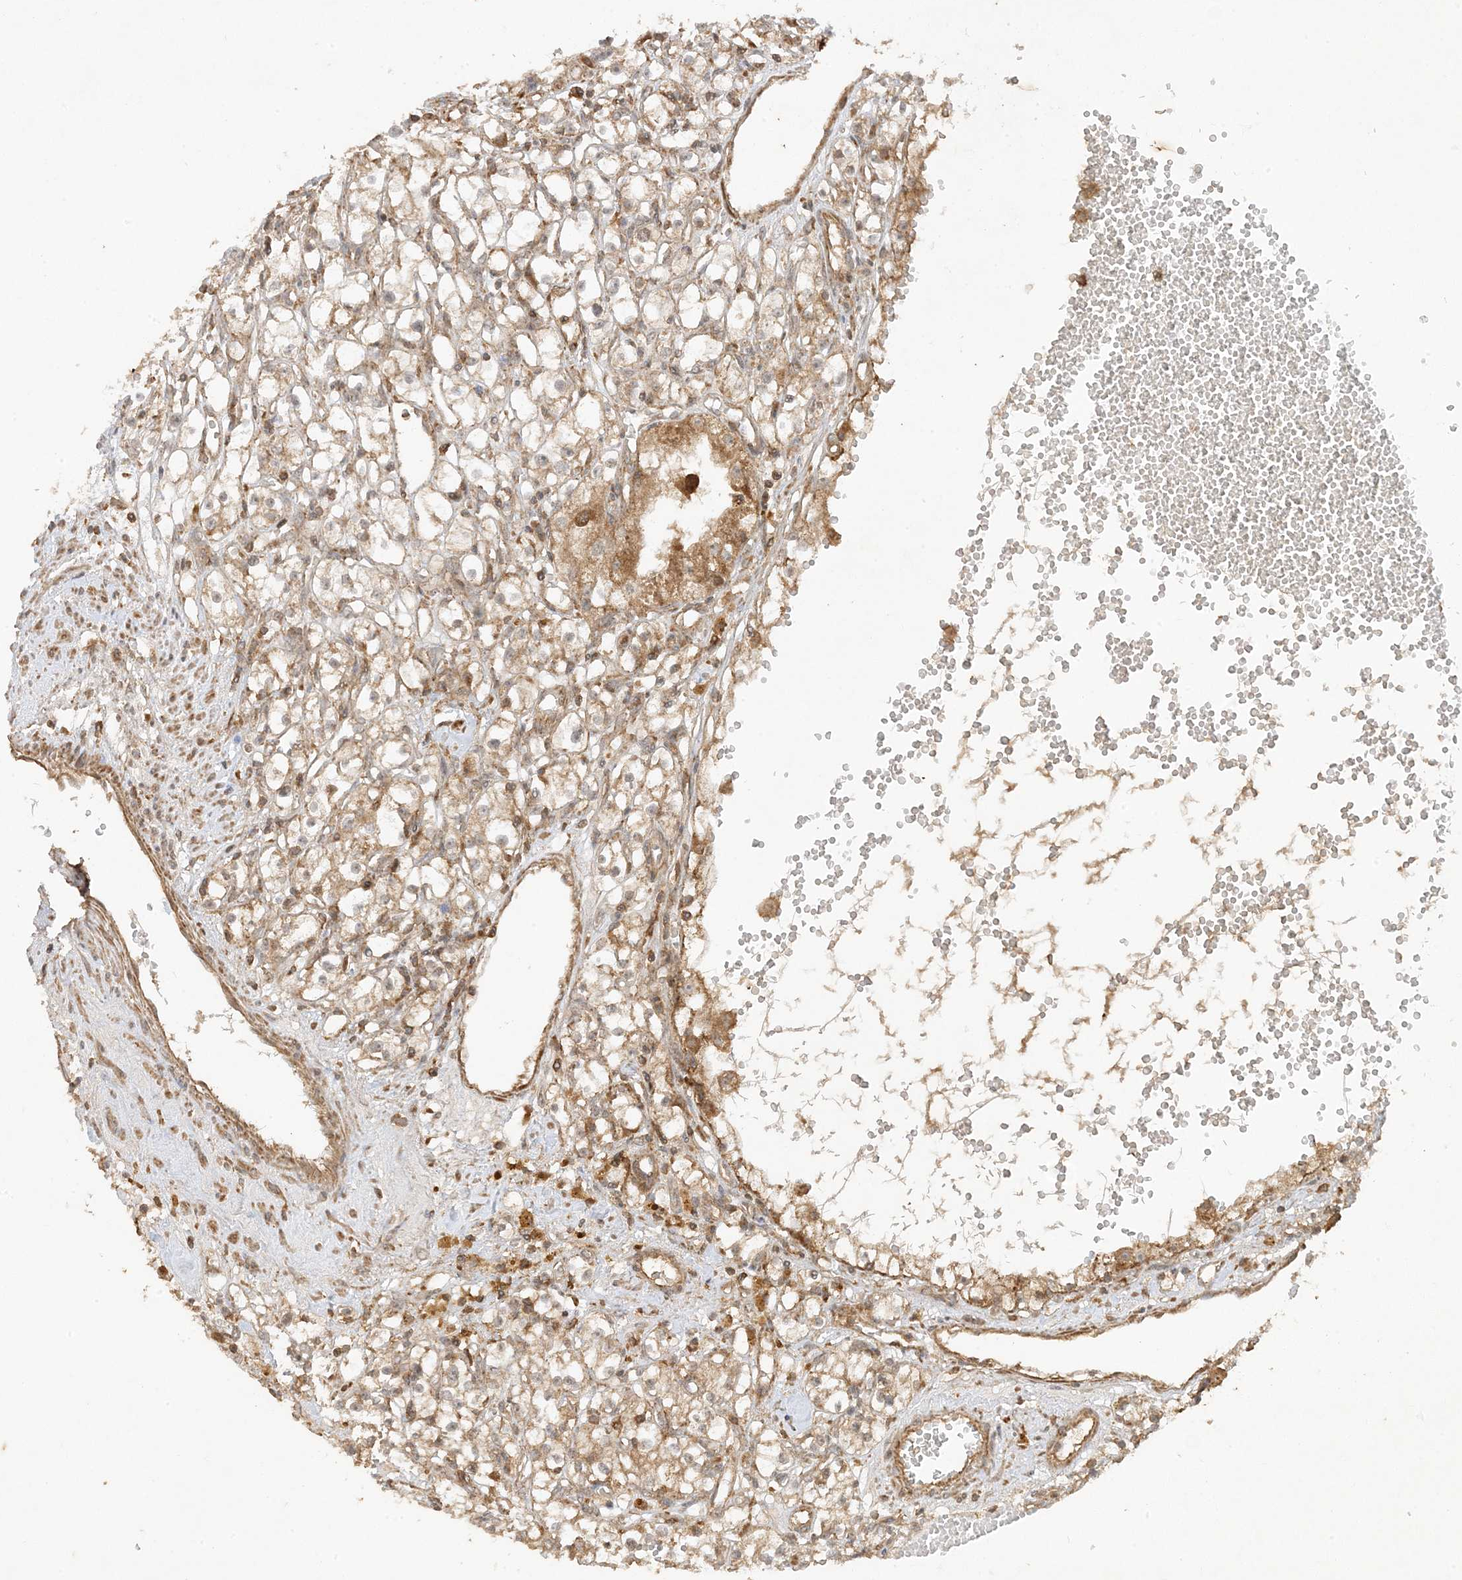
{"staining": {"intensity": "weak", "quantity": ">75%", "location": "cytoplasmic/membranous"}, "tissue": "renal cancer", "cell_type": "Tumor cells", "image_type": "cancer", "snomed": [{"axis": "morphology", "description": "Adenocarcinoma, NOS"}, {"axis": "topography", "description": "Kidney"}], "caption": "Immunohistochemistry of human renal cancer (adenocarcinoma) displays low levels of weak cytoplasmic/membranous staining in about >75% of tumor cells. (DAB (3,3'-diaminobenzidine) = brown stain, brightfield microscopy at high magnification).", "gene": "XRN1", "patient": {"sex": "male", "age": 56}}